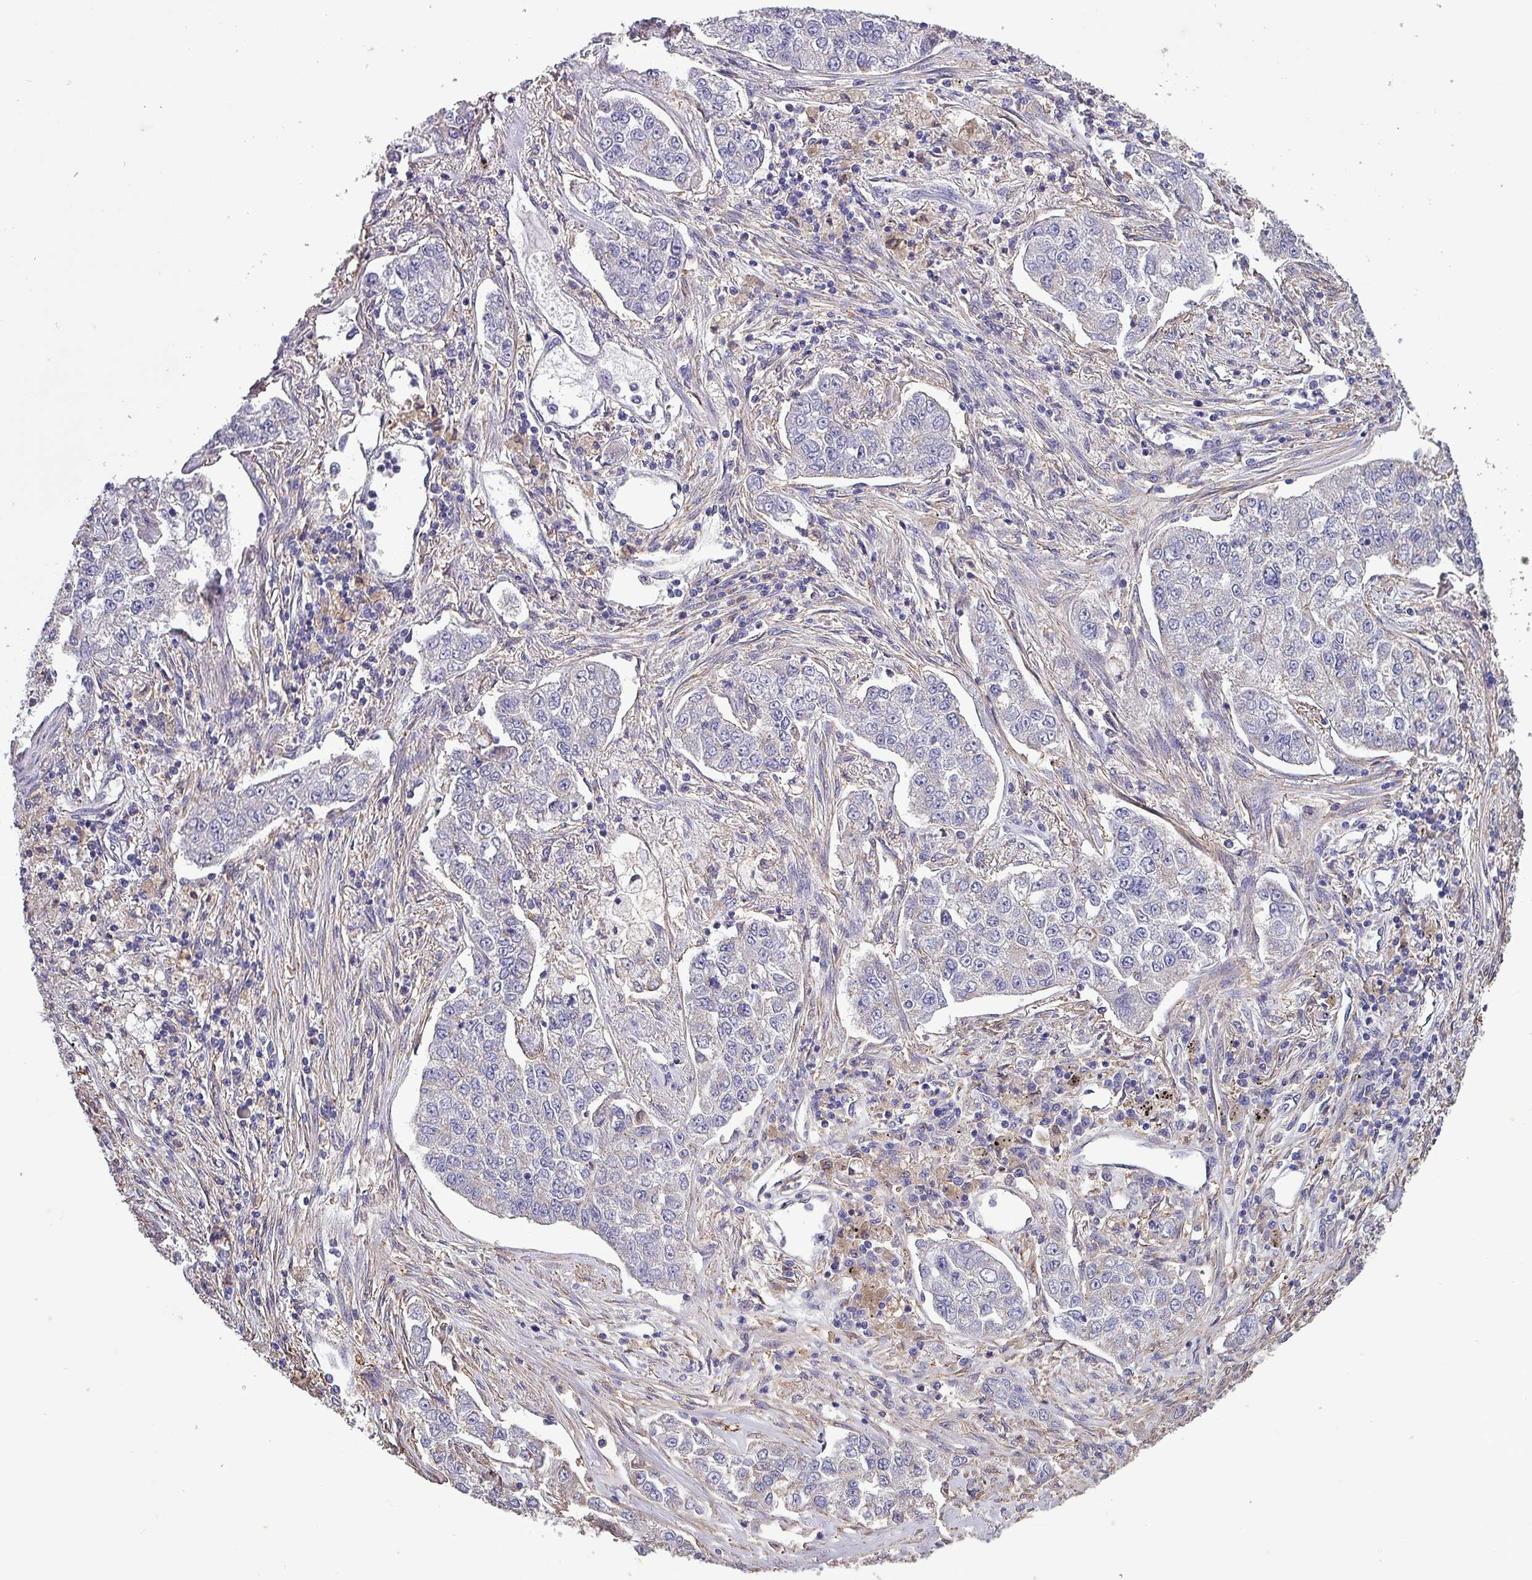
{"staining": {"intensity": "negative", "quantity": "none", "location": "none"}, "tissue": "lung cancer", "cell_type": "Tumor cells", "image_type": "cancer", "snomed": [{"axis": "morphology", "description": "Adenocarcinoma, NOS"}, {"axis": "topography", "description": "Lung"}], "caption": "DAB immunohistochemical staining of human lung adenocarcinoma demonstrates no significant staining in tumor cells. Brightfield microscopy of immunohistochemistry (IHC) stained with DAB (brown) and hematoxylin (blue), captured at high magnification.", "gene": "HTRA4", "patient": {"sex": "male", "age": 49}}